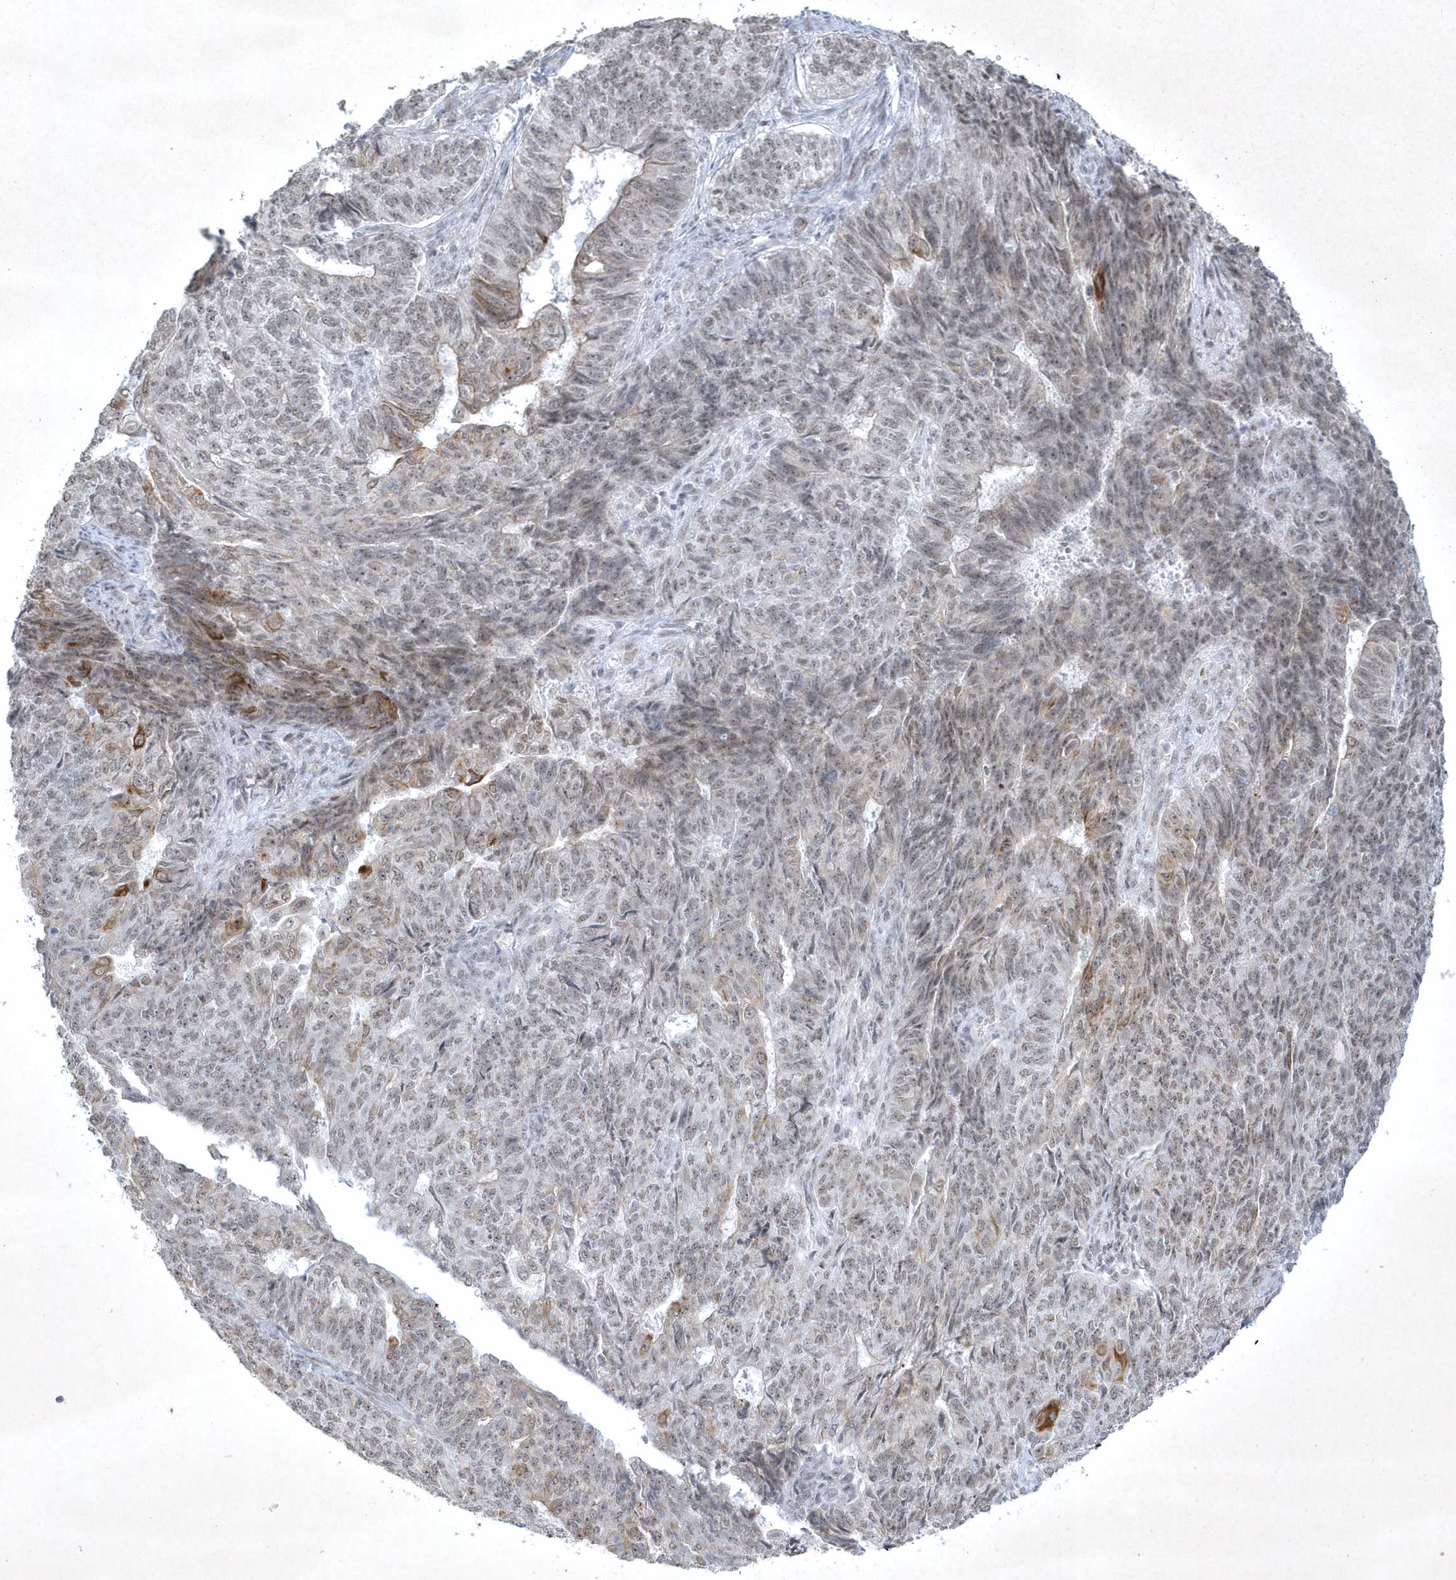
{"staining": {"intensity": "weak", "quantity": "25%-75%", "location": "nuclear"}, "tissue": "endometrial cancer", "cell_type": "Tumor cells", "image_type": "cancer", "snomed": [{"axis": "morphology", "description": "Adenocarcinoma, NOS"}, {"axis": "topography", "description": "Endometrium"}], "caption": "Protein analysis of adenocarcinoma (endometrial) tissue shows weak nuclear positivity in approximately 25%-75% of tumor cells. (DAB (3,3'-diaminobenzidine) IHC, brown staining for protein, blue staining for nuclei).", "gene": "ZBTB9", "patient": {"sex": "female", "age": 32}}